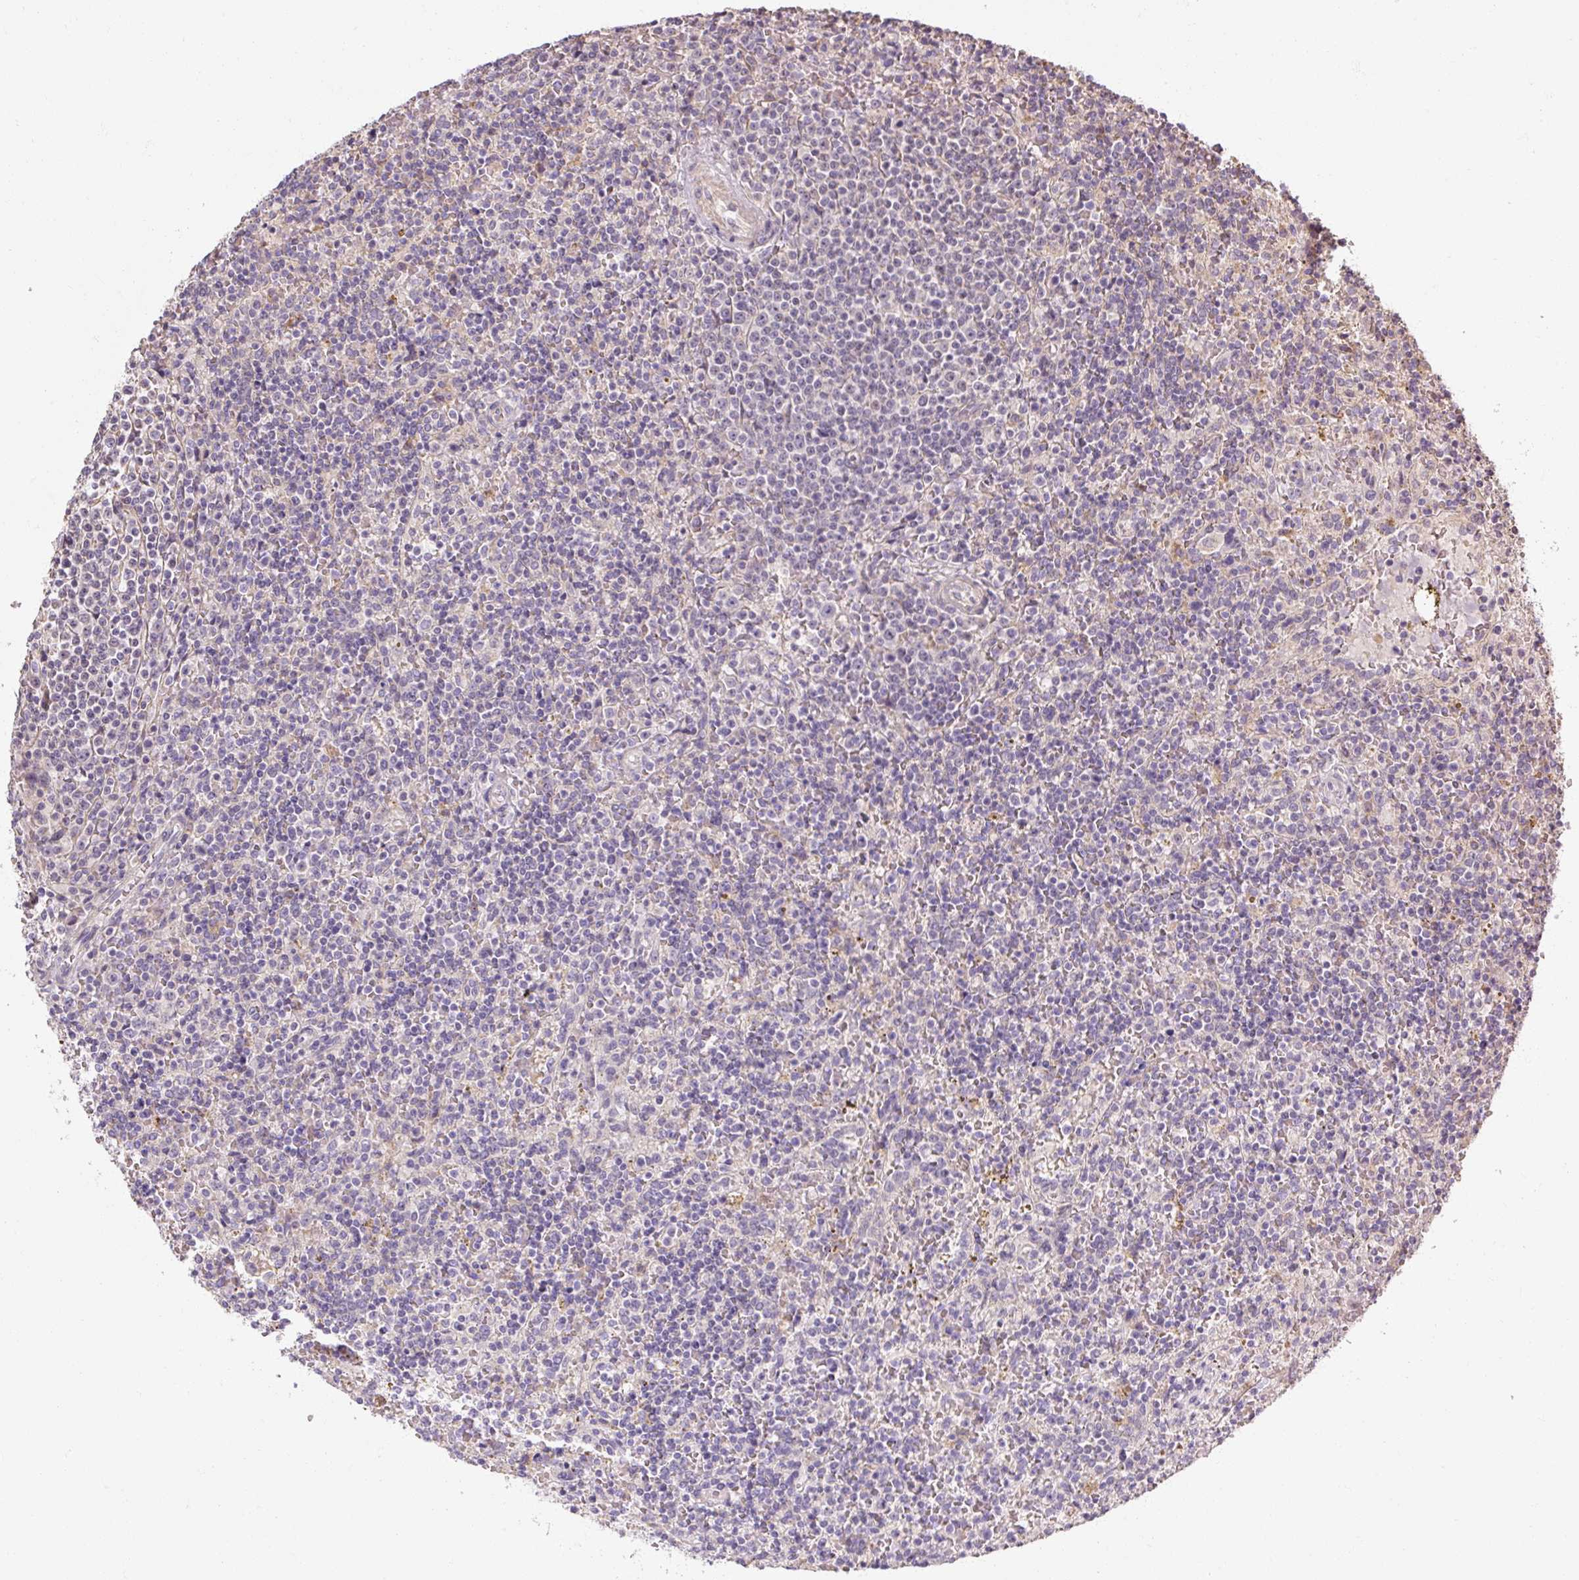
{"staining": {"intensity": "negative", "quantity": "none", "location": "none"}, "tissue": "lymphoma", "cell_type": "Tumor cells", "image_type": "cancer", "snomed": [{"axis": "morphology", "description": "Malignant lymphoma, non-Hodgkin's type, Low grade"}, {"axis": "topography", "description": "Spleen"}], "caption": "The image shows no staining of tumor cells in low-grade malignant lymphoma, non-Hodgkin's type.", "gene": "RB1CC1", "patient": {"sex": "male", "age": 67}}